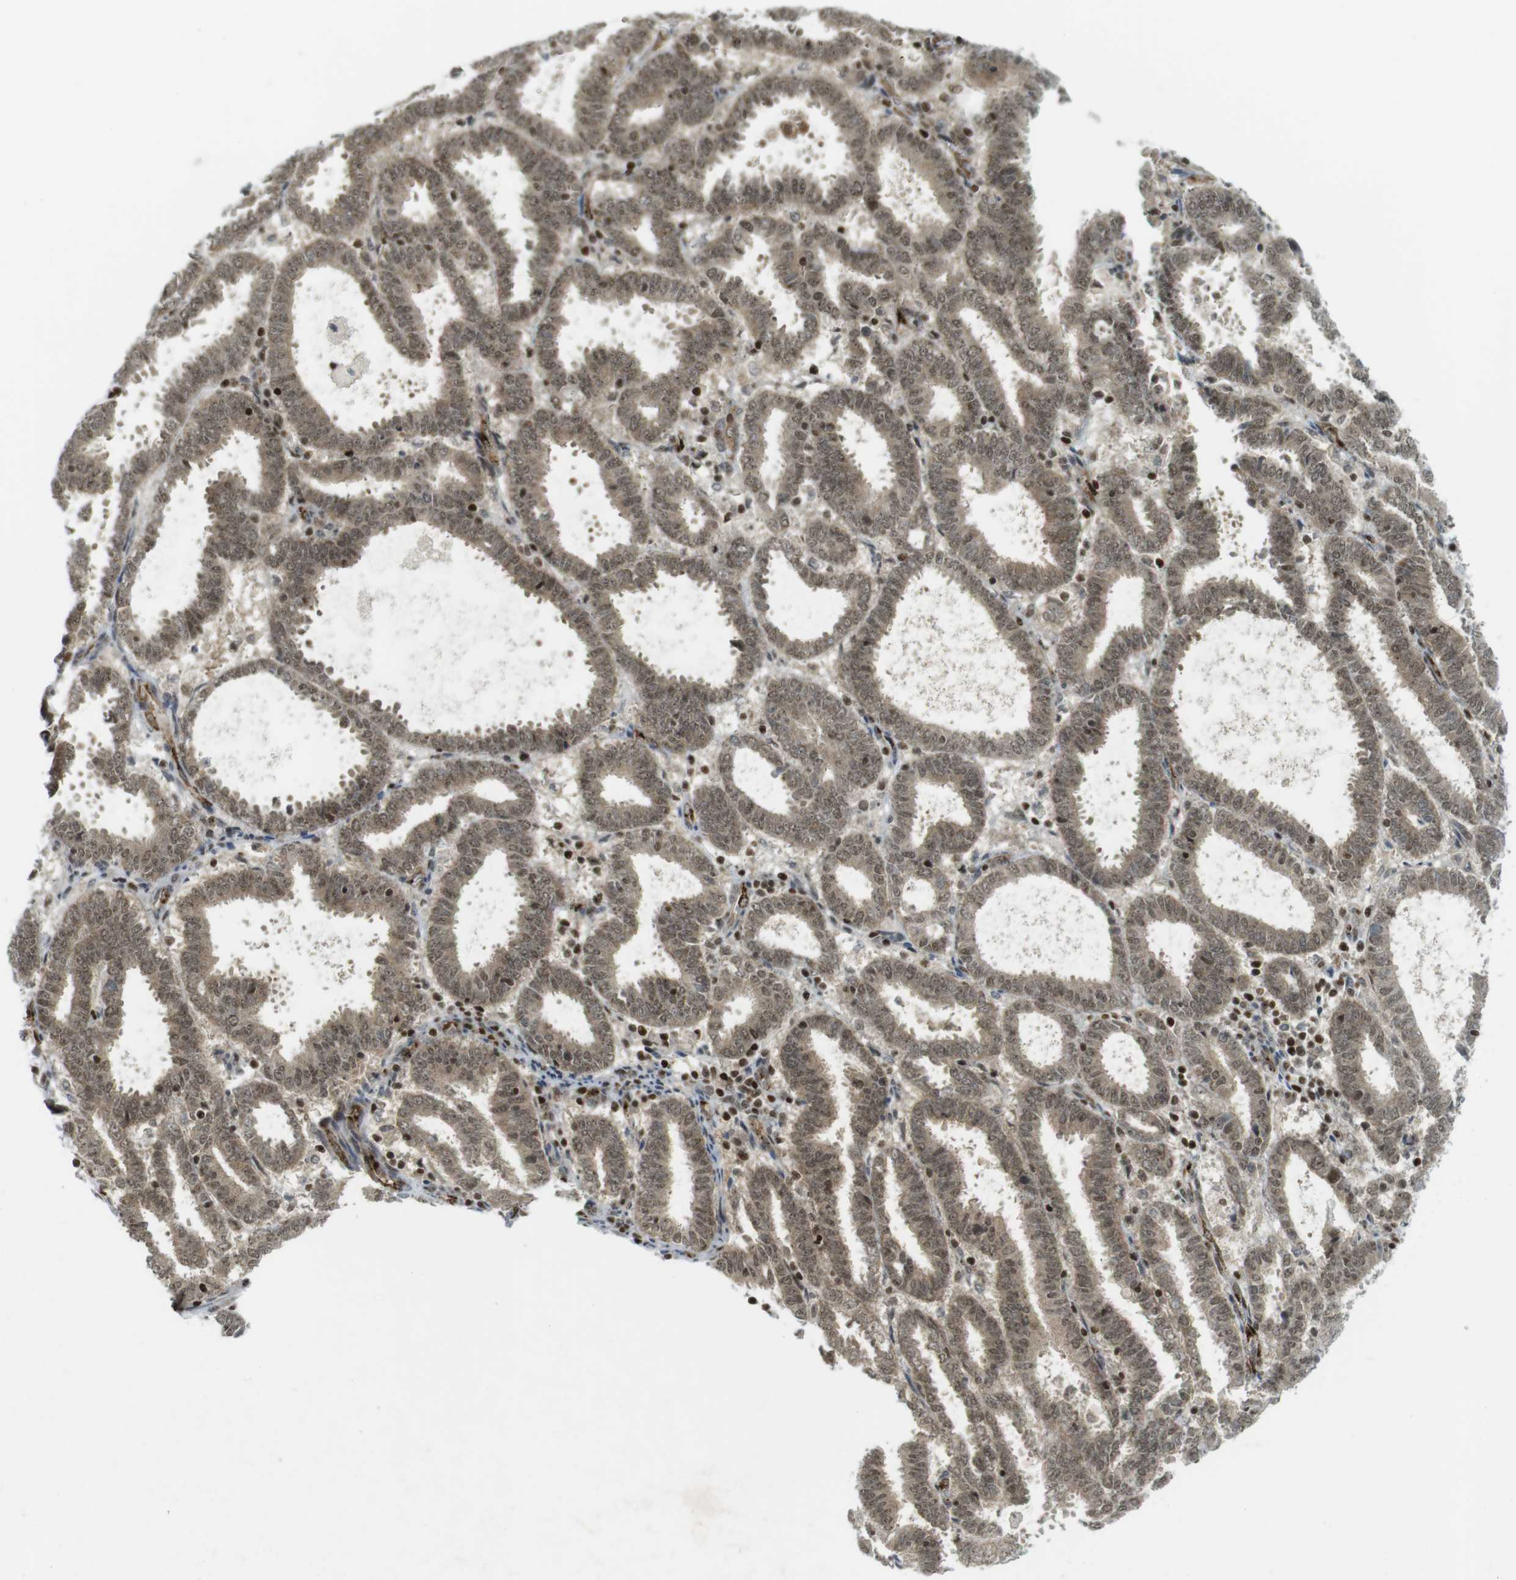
{"staining": {"intensity": "moderate", "quantity": ">75%", "location": "cytoplasmic/membranous,nuclear"}, "tissue": "endometrial cancer", "cell_type": "Tumor cells", "image_type": "cancer", "snomed": [{"axis": "morphology", "description": "Adenocarcinoma, NOS"}, {"axis": "topography", "description": "Uterus"}], "caption": "Endometrial cancer (adenocarcinoma) stained with a protein marker shows moderate staining in tumor cells.", "gene": "PPP1R13B", "patient": {"sex": "female", "age": 83}}